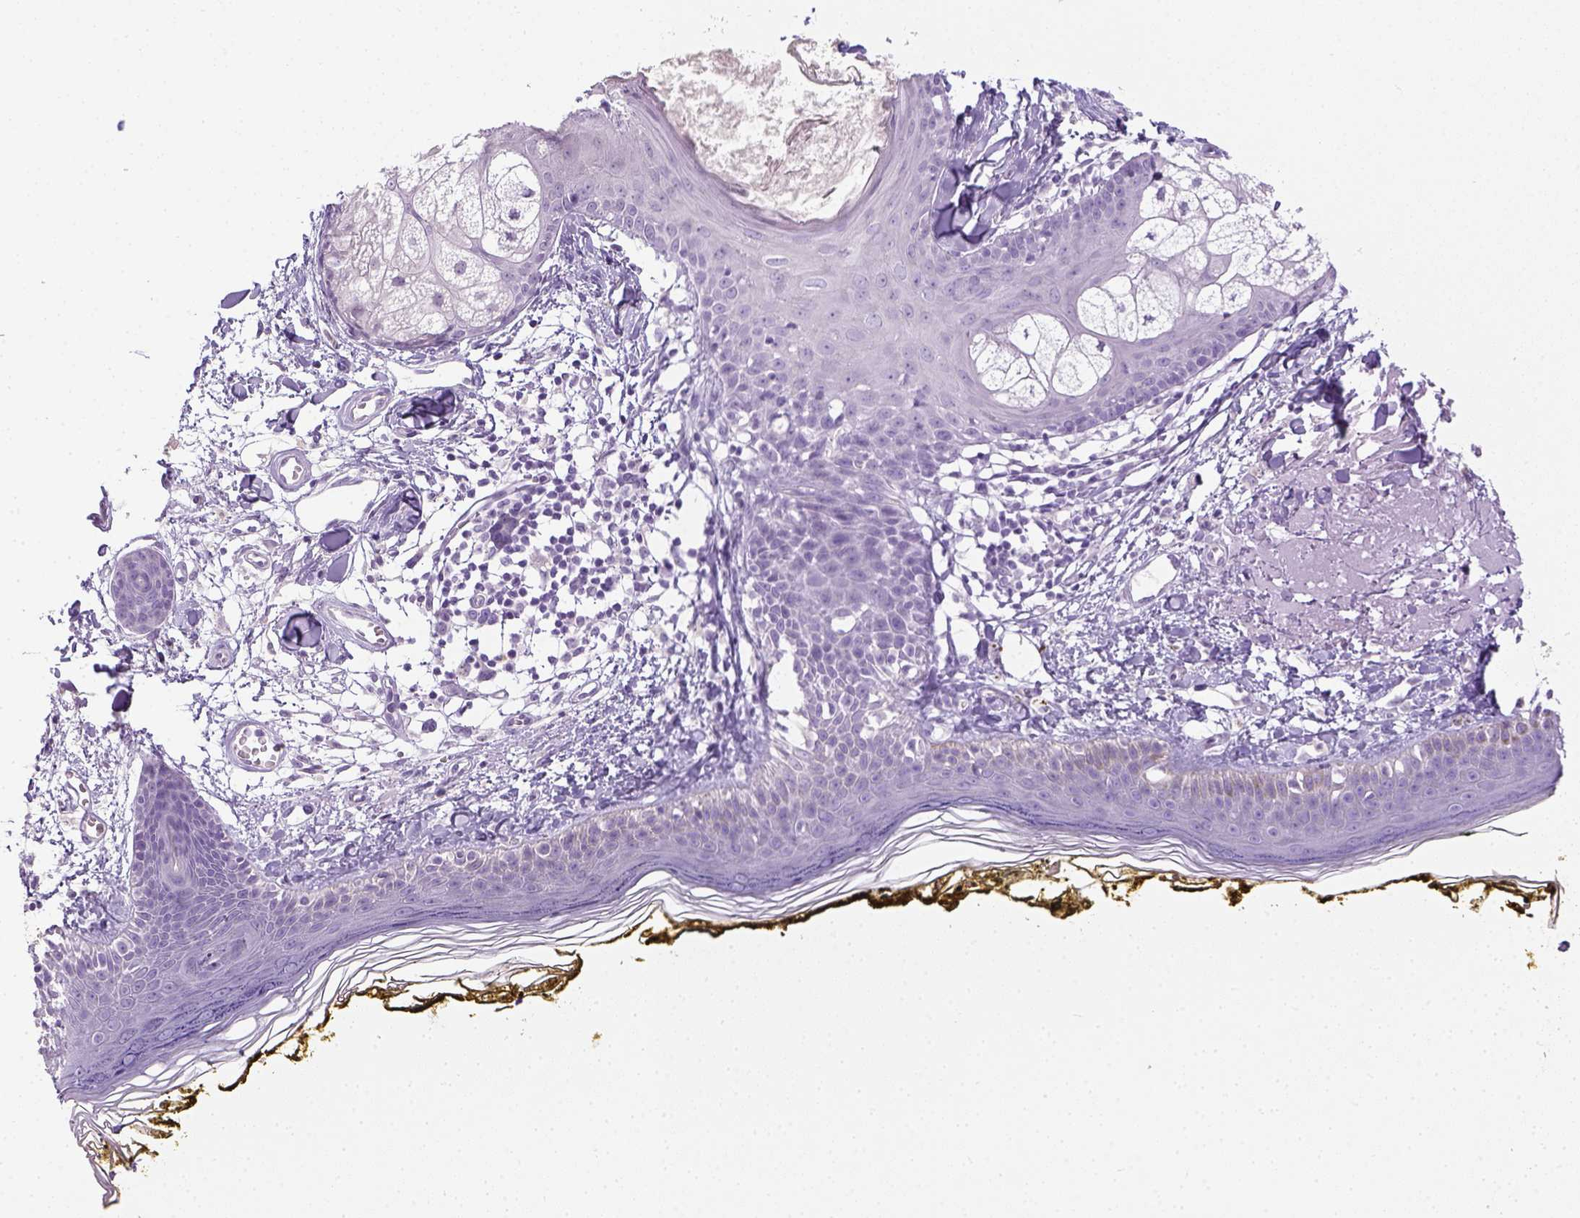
{"staining": {"intensity": "negative", "quantity": "none", "location": "none"}, "tissue": "skin", "cell_type": "Fibroblasts", "image_type": "normal", "snomed": [{"axis": "morphology", "description": "Normal tissue, NOS"}, {"axis": "topography", "description": "Skin"}], "caption": "Photomicrograph shows no protein expression in fibroblasts of normal skin.", "gene": "LGSN", "patient": {"sex": "male", "age": 76}}